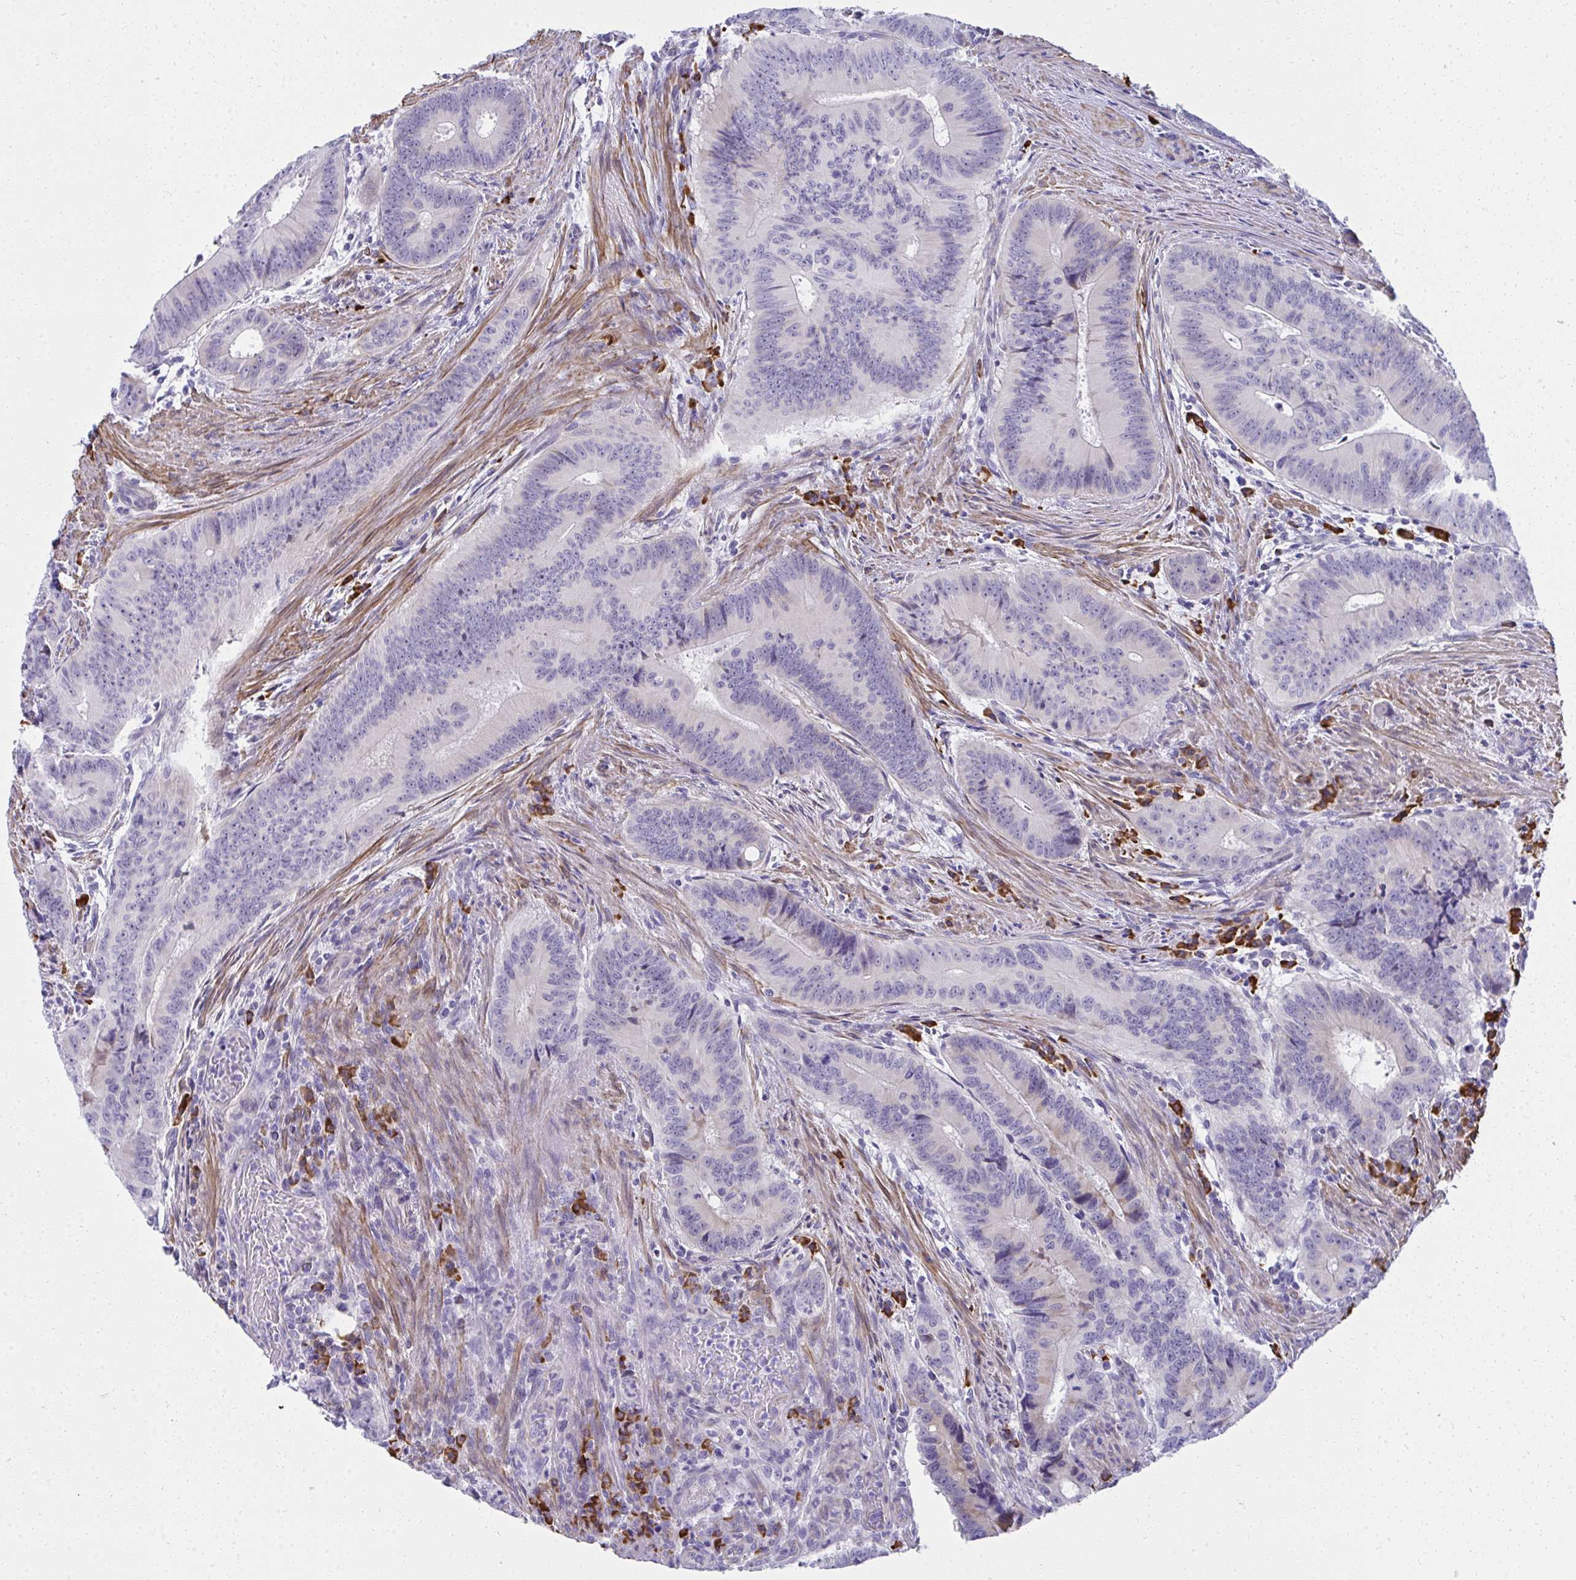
{"staining": {"intensity": "negative", "quantity": "none", "location": "none"}, "tissue": "colorectal cancer", "cell_type": "Tumor cells", "image_type": "cancer", "snomed": [{"axis": "morphology", "description": "Adenocarcinoma, NOS"}, {"axis": "topography", "description": "Colon"}], "caption": "Tumor cells are negative for protein expression in human adenocarcinoma (colorectal).", "gene": "PUS7L", "patient": {"sex": "male", "age": 62}}